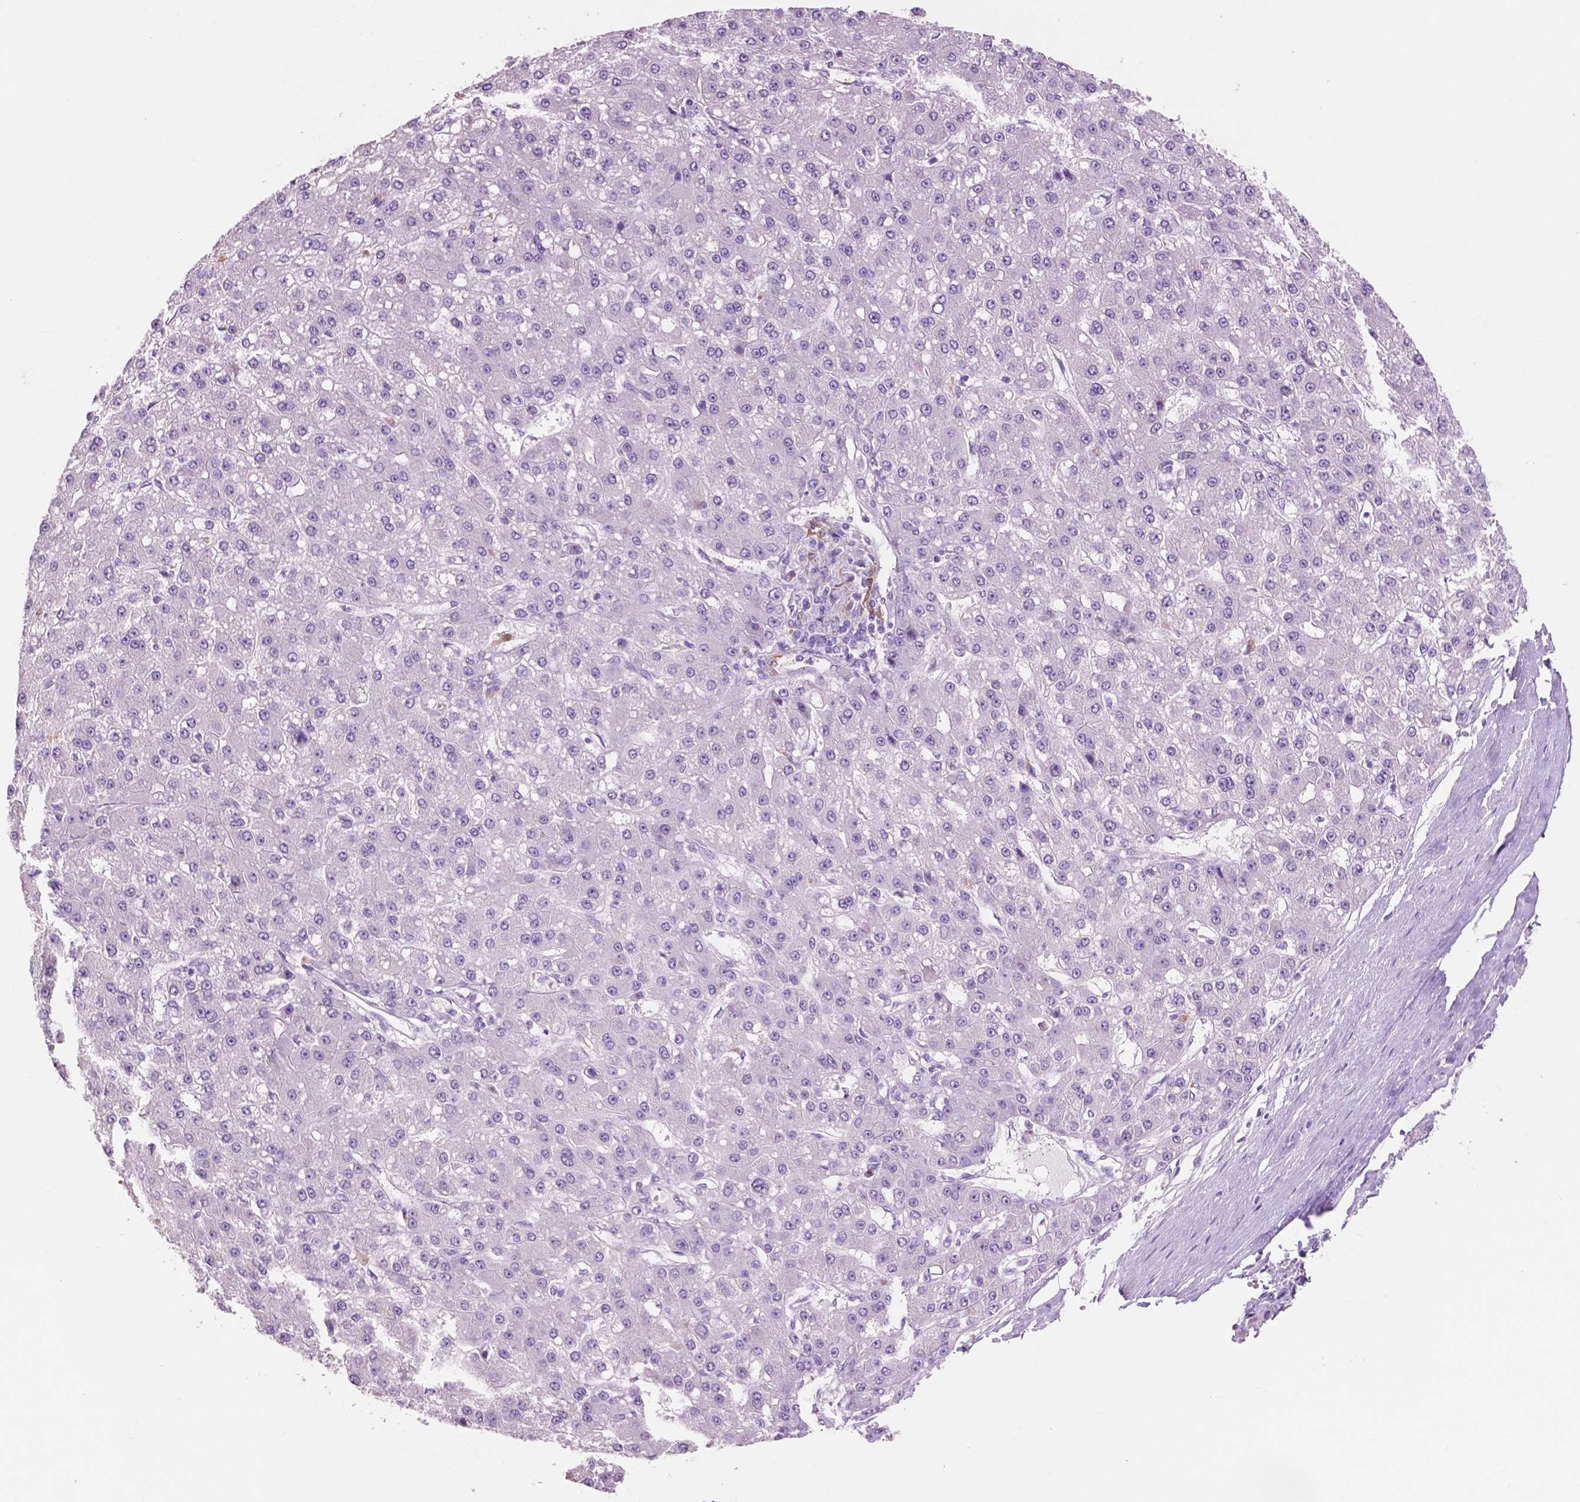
{"staining": {"intensity": "negative", "quantity": "none", "location": "none"}, "tissue": "liver cancer", "cell_type": "Tumor cells", "image_type": "cancer", "snomed": [{"axis": "morphology", "description": "Carcinoma, Hepatocellular, NOS"}, {"axis": "topography", "description": "Liver"}], "caption": "High power microscopy micrograph of an immunohistochemistry histopathology image of liver cancer, revealing no significant expression in tumor cells.", "gene": "IDO1", "patient": {"sex": "male", "age": 67}}